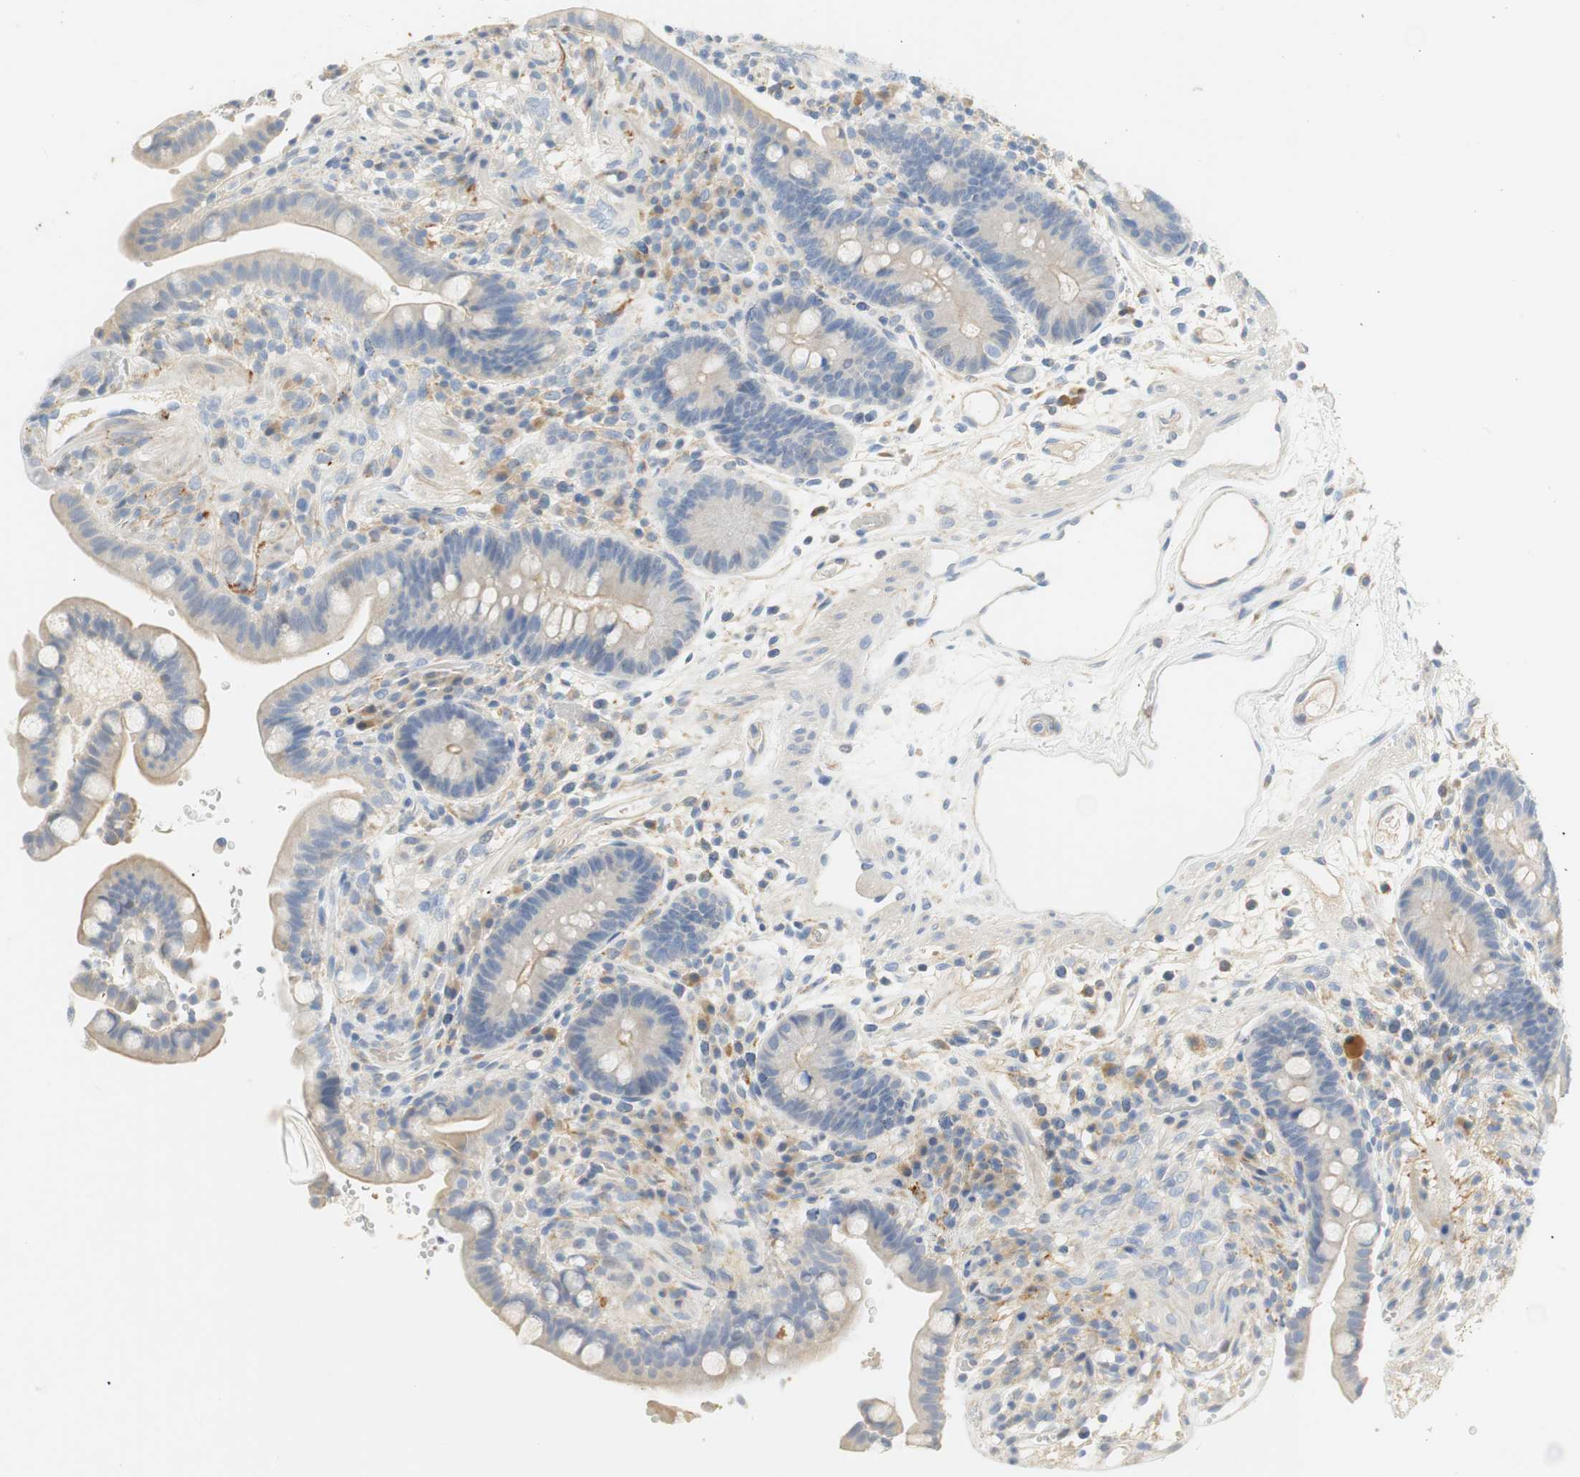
{"staining": {"intensity": "weak", "quantity": "25%-75%", "location": "cytoplasmic/membranous"}, "tissue": "colon", "cell_type": "Endothelial cells", "image_type": "normal", "snomed": [{"axis": "morphology", "description": "Normal tissue, NOS"}, {"axis": "topography", "description": "Colon"}], "caption": "Protein expression analysis of benign human colon reveals weak cytoplasmic/membranous expression in approximately 25%-75% of endothelial cells.", "gene": "CCM2L", "patient": {"sex": "male", "age": 73}}